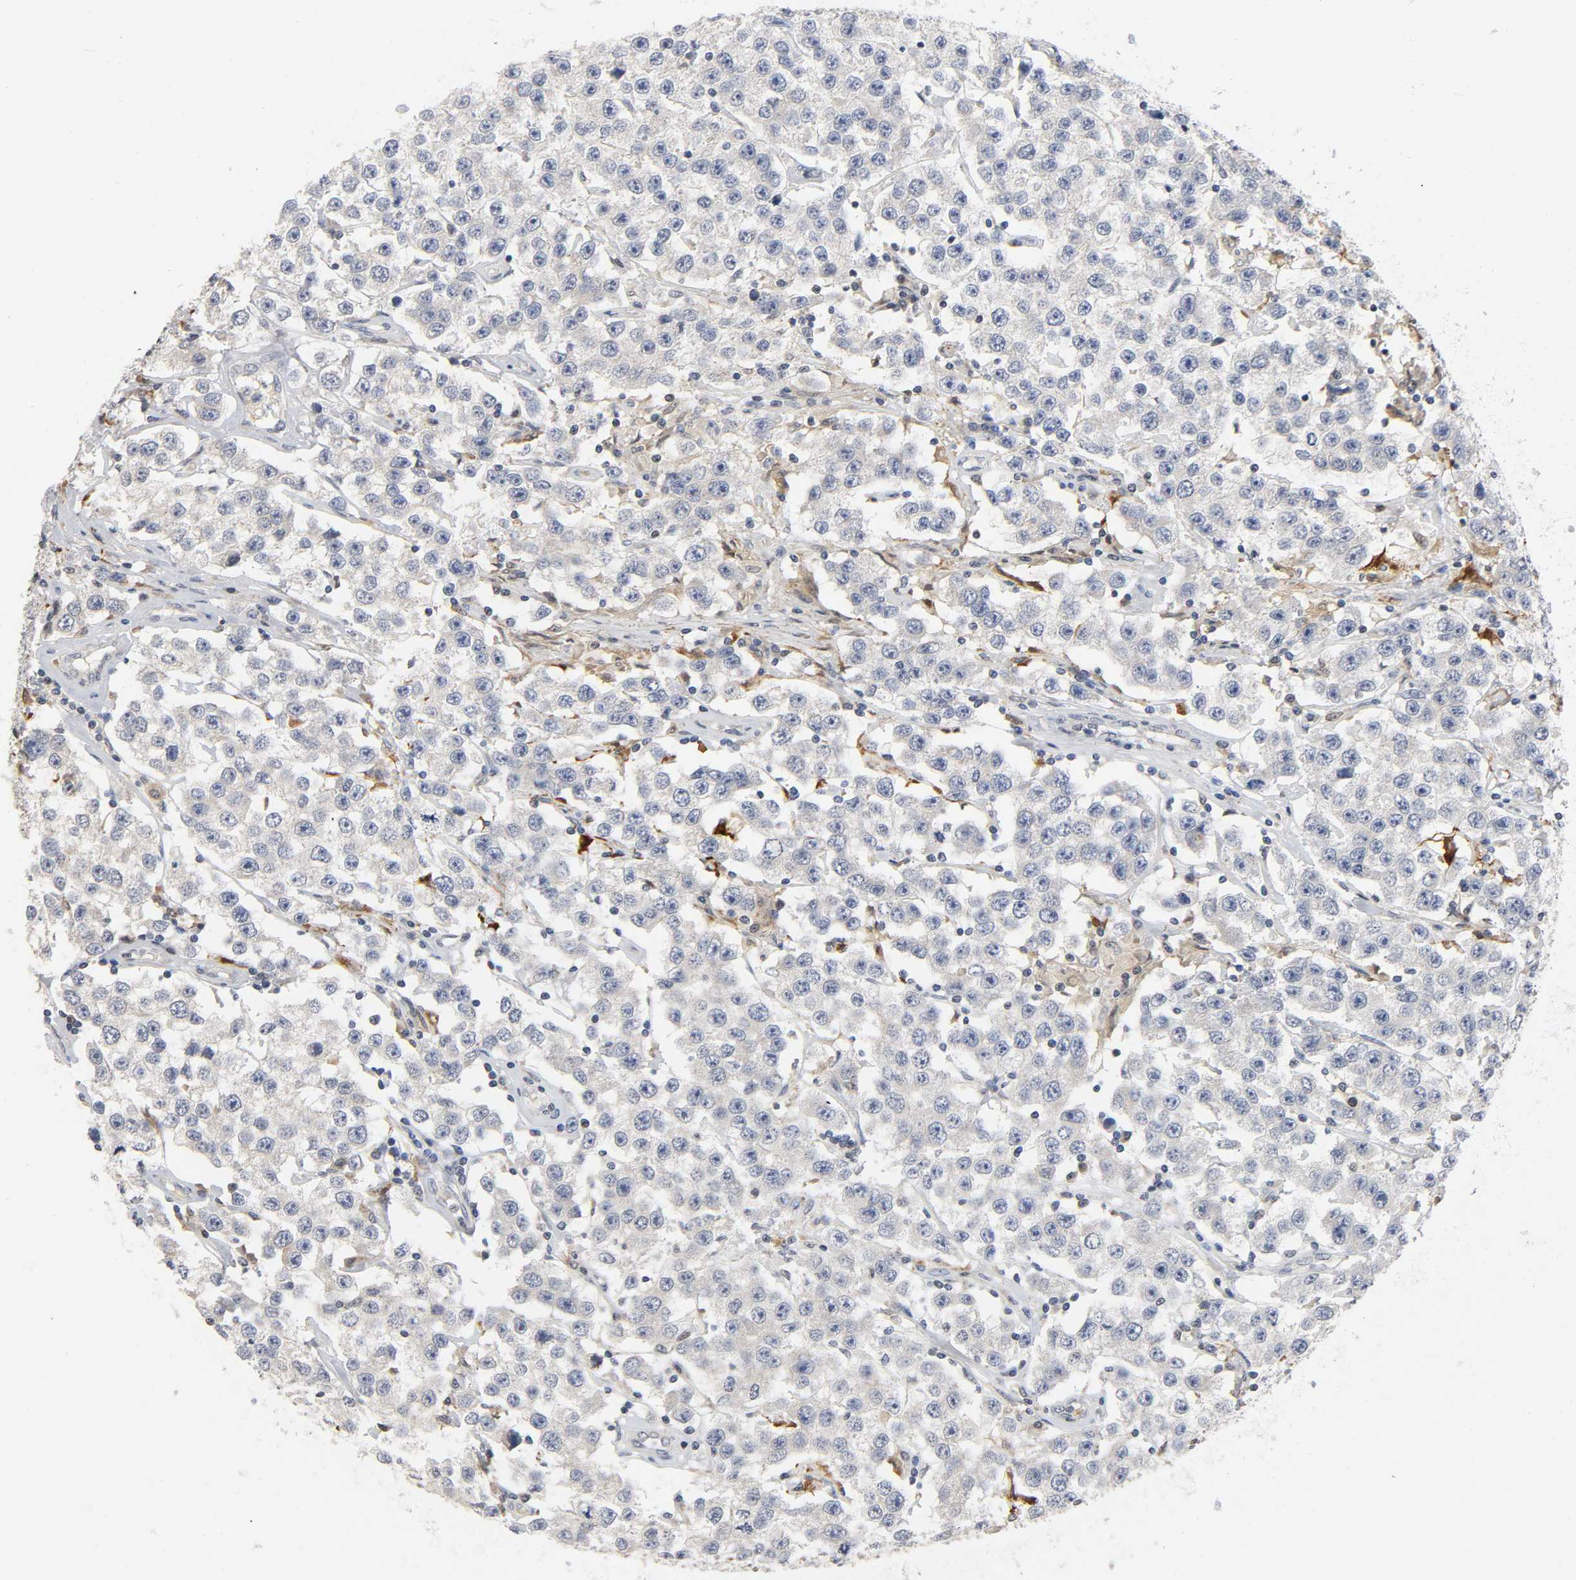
{"staining": {"intensity": "negative", "quantity": "none", "location": "none"}, "tissue": "testis cancer", "cell_type": "Tumor cells", "image_type": "cancer", "snomed": [{"axis": "morphology", "description": "Seminoma, NOS"}, {"axis": "topography", "description": "Testis"}], "caption": "The photomicrograph demonstrates no staining of tumor cells in seminoma (testis). (DAB IHC with hematoxylin counter stain).", "gene": "KAT2B", "patient": {"sex": "male", "age": 52}}